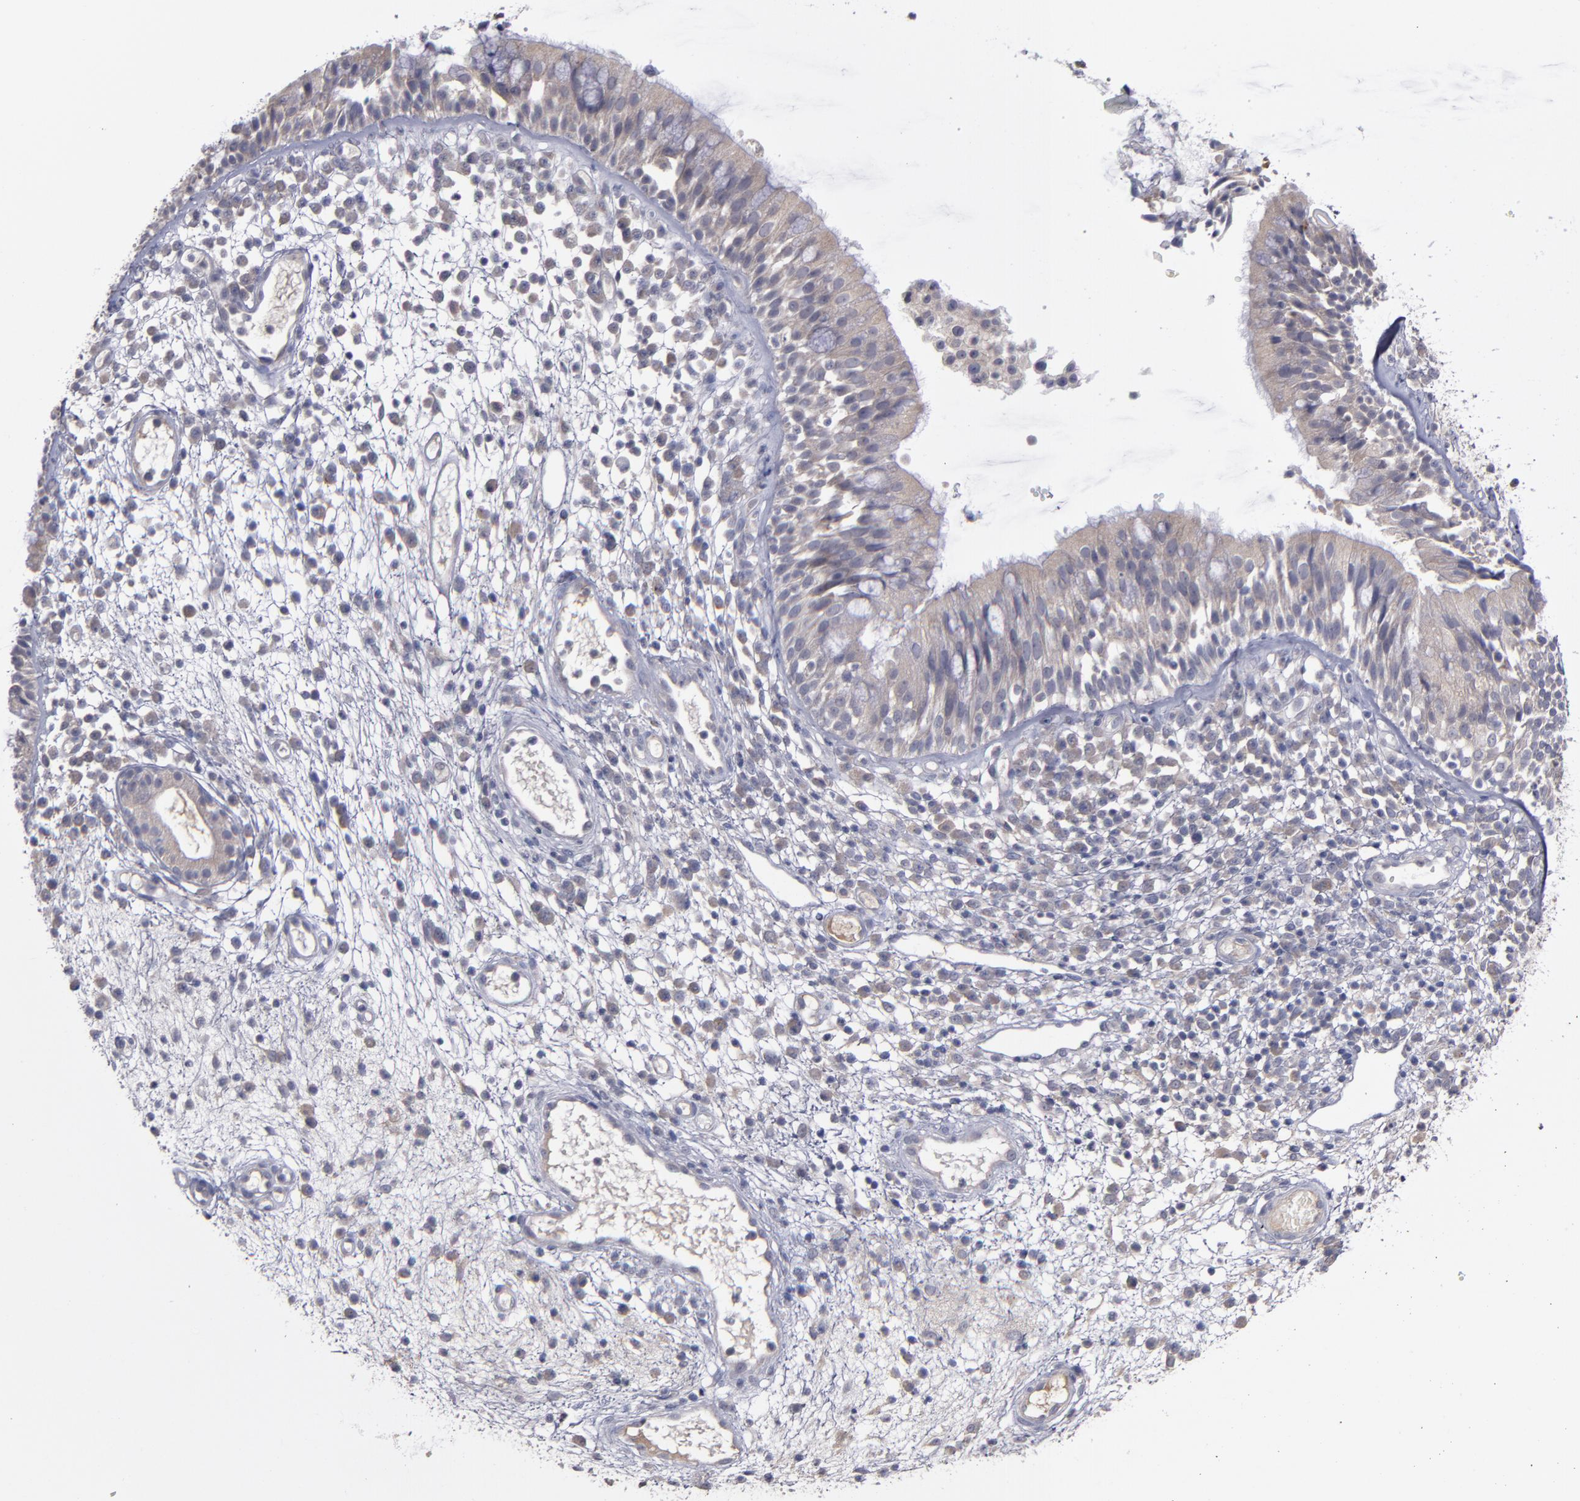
{"staining": {"intensity": "weak", "quantity": ">75%", "location": "cytoplasmic/membranous"}, "tissue": "nasopharynx", "cell_type": "Respiratory epithelial cells", "image_type": "normal", "snomed": [{"axis": "morphology", "description": "Normal tissue, NOS"}, {"axis": "morphology", "description": "Inflammation, NOS"}, {"axis": "morphology", "description": "Malignant melanoma, Metastatic site"}, {"axis": "topography", "description": "Nasopharynx"}], "caption": "Immunohistochemistry (IHC) staining of unremarkable nasopharynx, which reveals low levels of weak cytoplasmic/membranous positivity in approximately >75% of respiratory epithelial cells indicating weak cytoplasmic/membranous protein positivity. The staining was performed using DAB (brown) for protein detection and nuclei were counterstained in hematoxylin (blue).", "gene": "MMP11", "patient": {"sex": "female", "age": 55}}